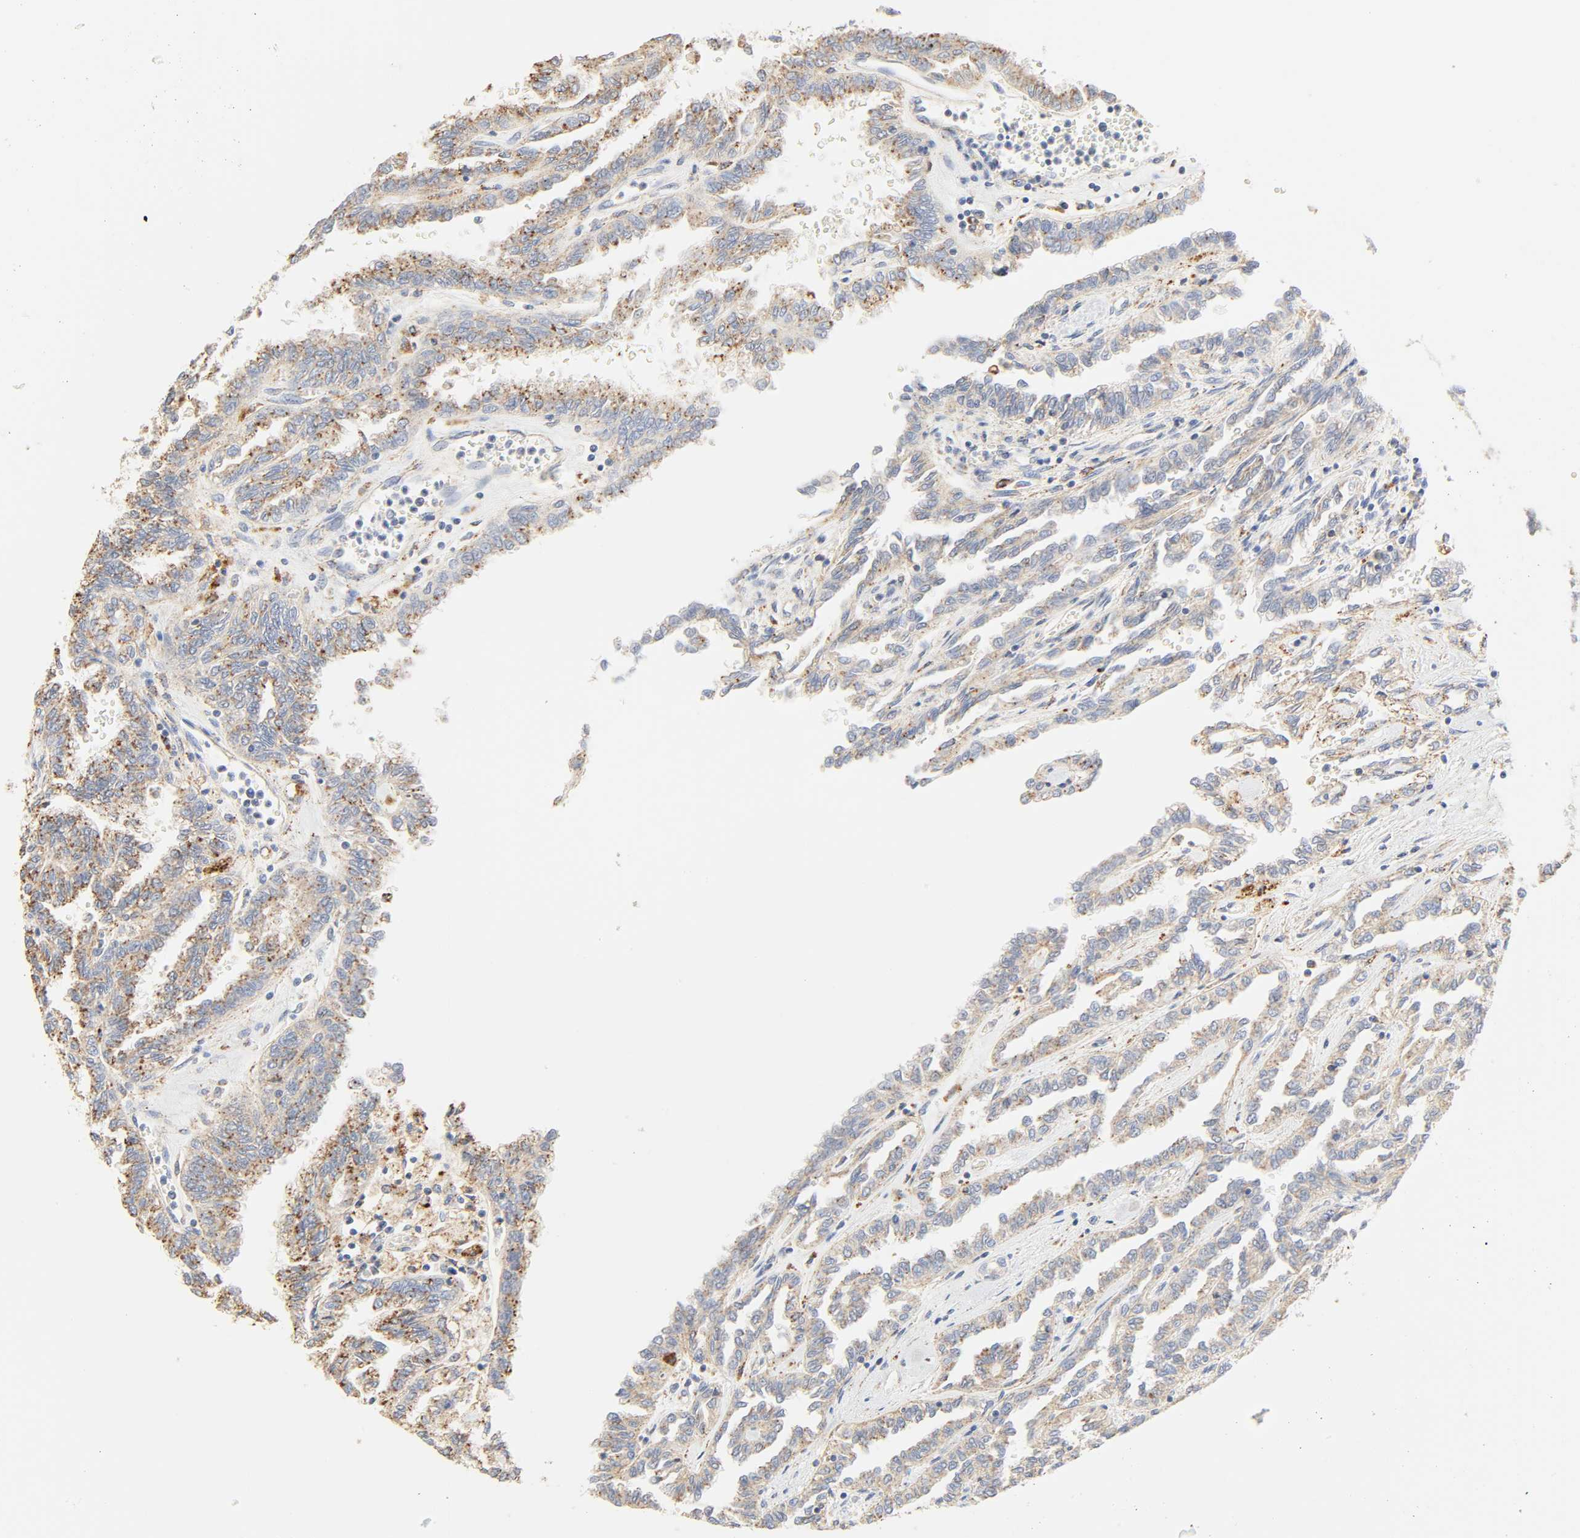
{"staining": {"intensity": "moderate", "quantity": ">75%", "location": "cytoplasmic/membranous"}, "tissue": "renal cancer", "cell_type": "Tumor cells", "image_type": "cancer", "snomed": [{"axis": "morphology", "description": "Inflammation, NOS"}, {"axis": "morphology", "description": "Adenocarcinoma, NOS"}, {"axis": "topography", "description": "Kidney"}], "caption": "Immunohistochemistry micrograph of neoplastic tissue: human adenocarcinoma (renal) stained using immunohistochemistry exhibits medium levels of moderate protein expression localized specifically in the cytoplasmic/membranous of tumor cells, appearing as a cytoplasmic/membranous brown color.", "gene": "CAMK2A", "patient": {"sex": "male", "age": 68}}